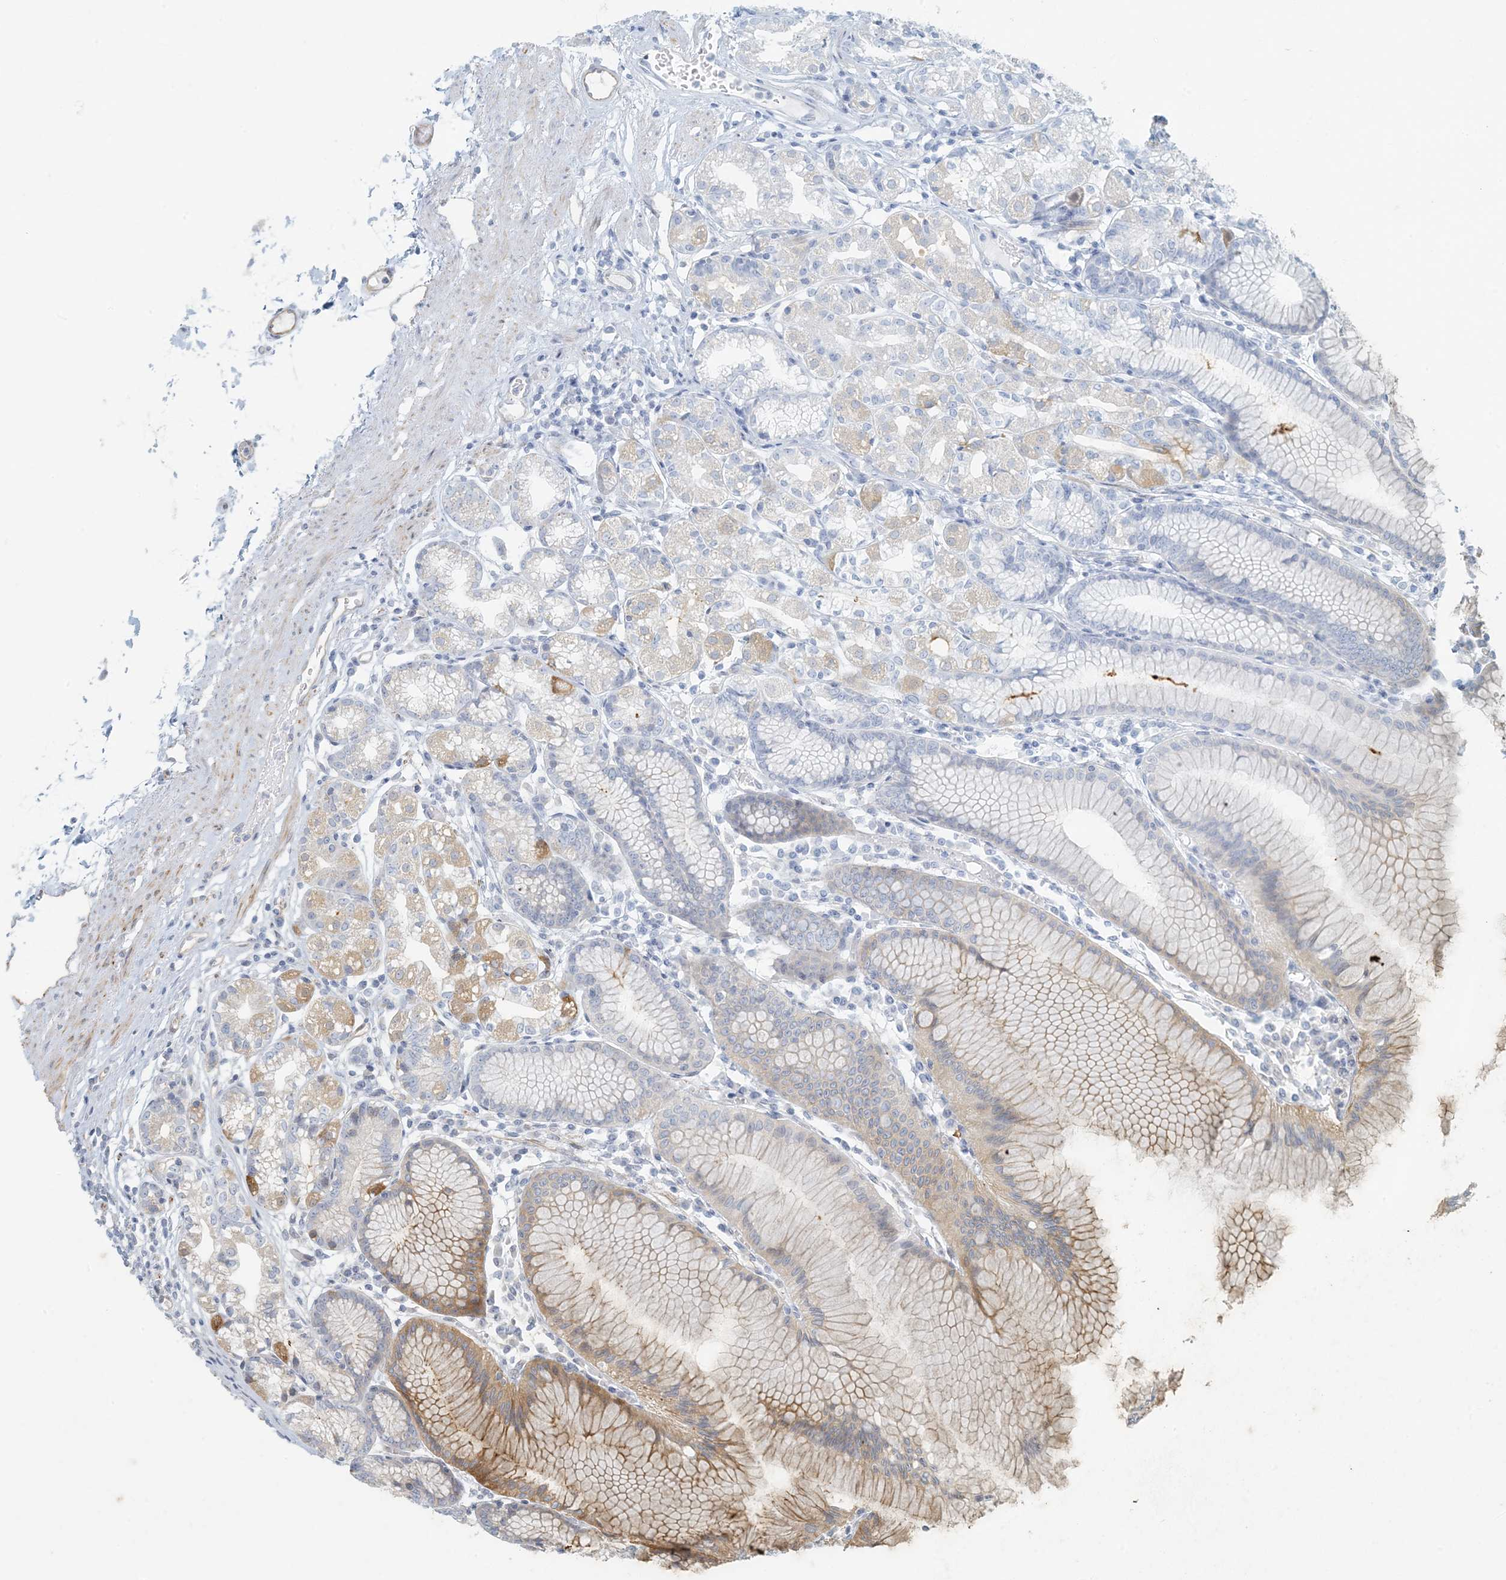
{"staining": {"intensity": "moderate", "quantity": "<25%", "location": "cytoplasmic/membranous"}, "tissue": "stomach", "cell_type": "Glandular cells", "image_type": "normal", "snomed": [{"axis": "morphology", "description": "Normal tissue, NOS"}, {"axis": "topography", "description": "Stomach"}], "caption": "Immunohistochemistry photomicrograph of normal stomach: stomach stained using immunohistochemistry displays low levels of moderate protein expression localized specifically in the cytoplasmic/membranous of glandular cells, appearing as a cytoplasmic/membranous brown color.", "gene": "BCORL1", "patient": {"sex": "female", "age": 57}}